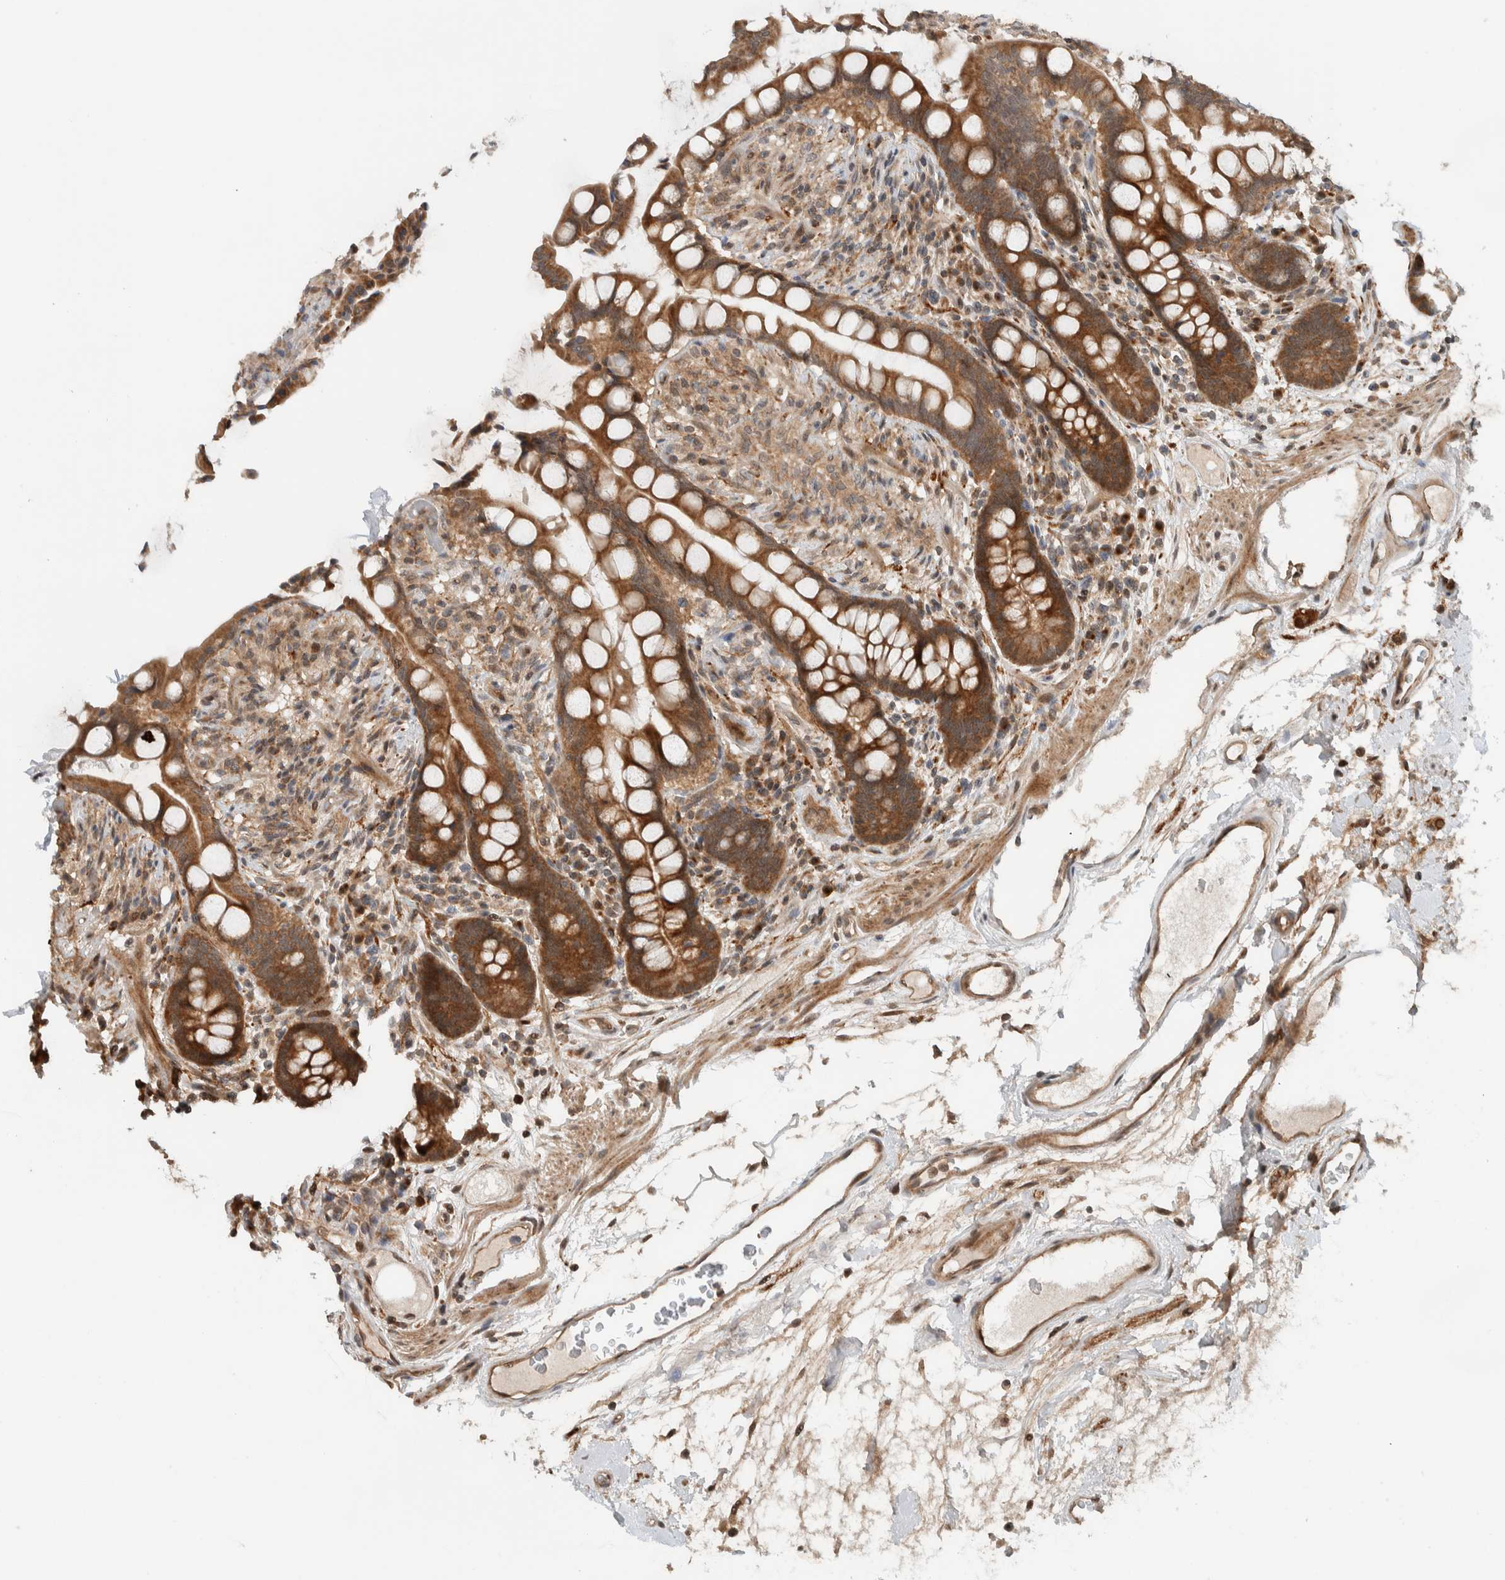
{"staining": {"intensity": "moderate", "quantity": ">75%", "location": "cytoplasmic/membranous"}, "tissue": "colon", "cell_type": "Endothelial cells", "image_type": "normal", "snomed": [{"axis": "morphology", "description": "Normal tissue, NOS"}, {"axis": "topography", "description": "Colon"}], "caption": "Normal colon was stained to show a protein in brown. There is medium levels of moderate cytoplasmic/membranous positivity in about >75% of endothelial cells. The protein of interest is shown in brown color, while the nuclei are stained blue.", "gene": "KLHL6", "patient": {"sex": "male", "age": 73}}